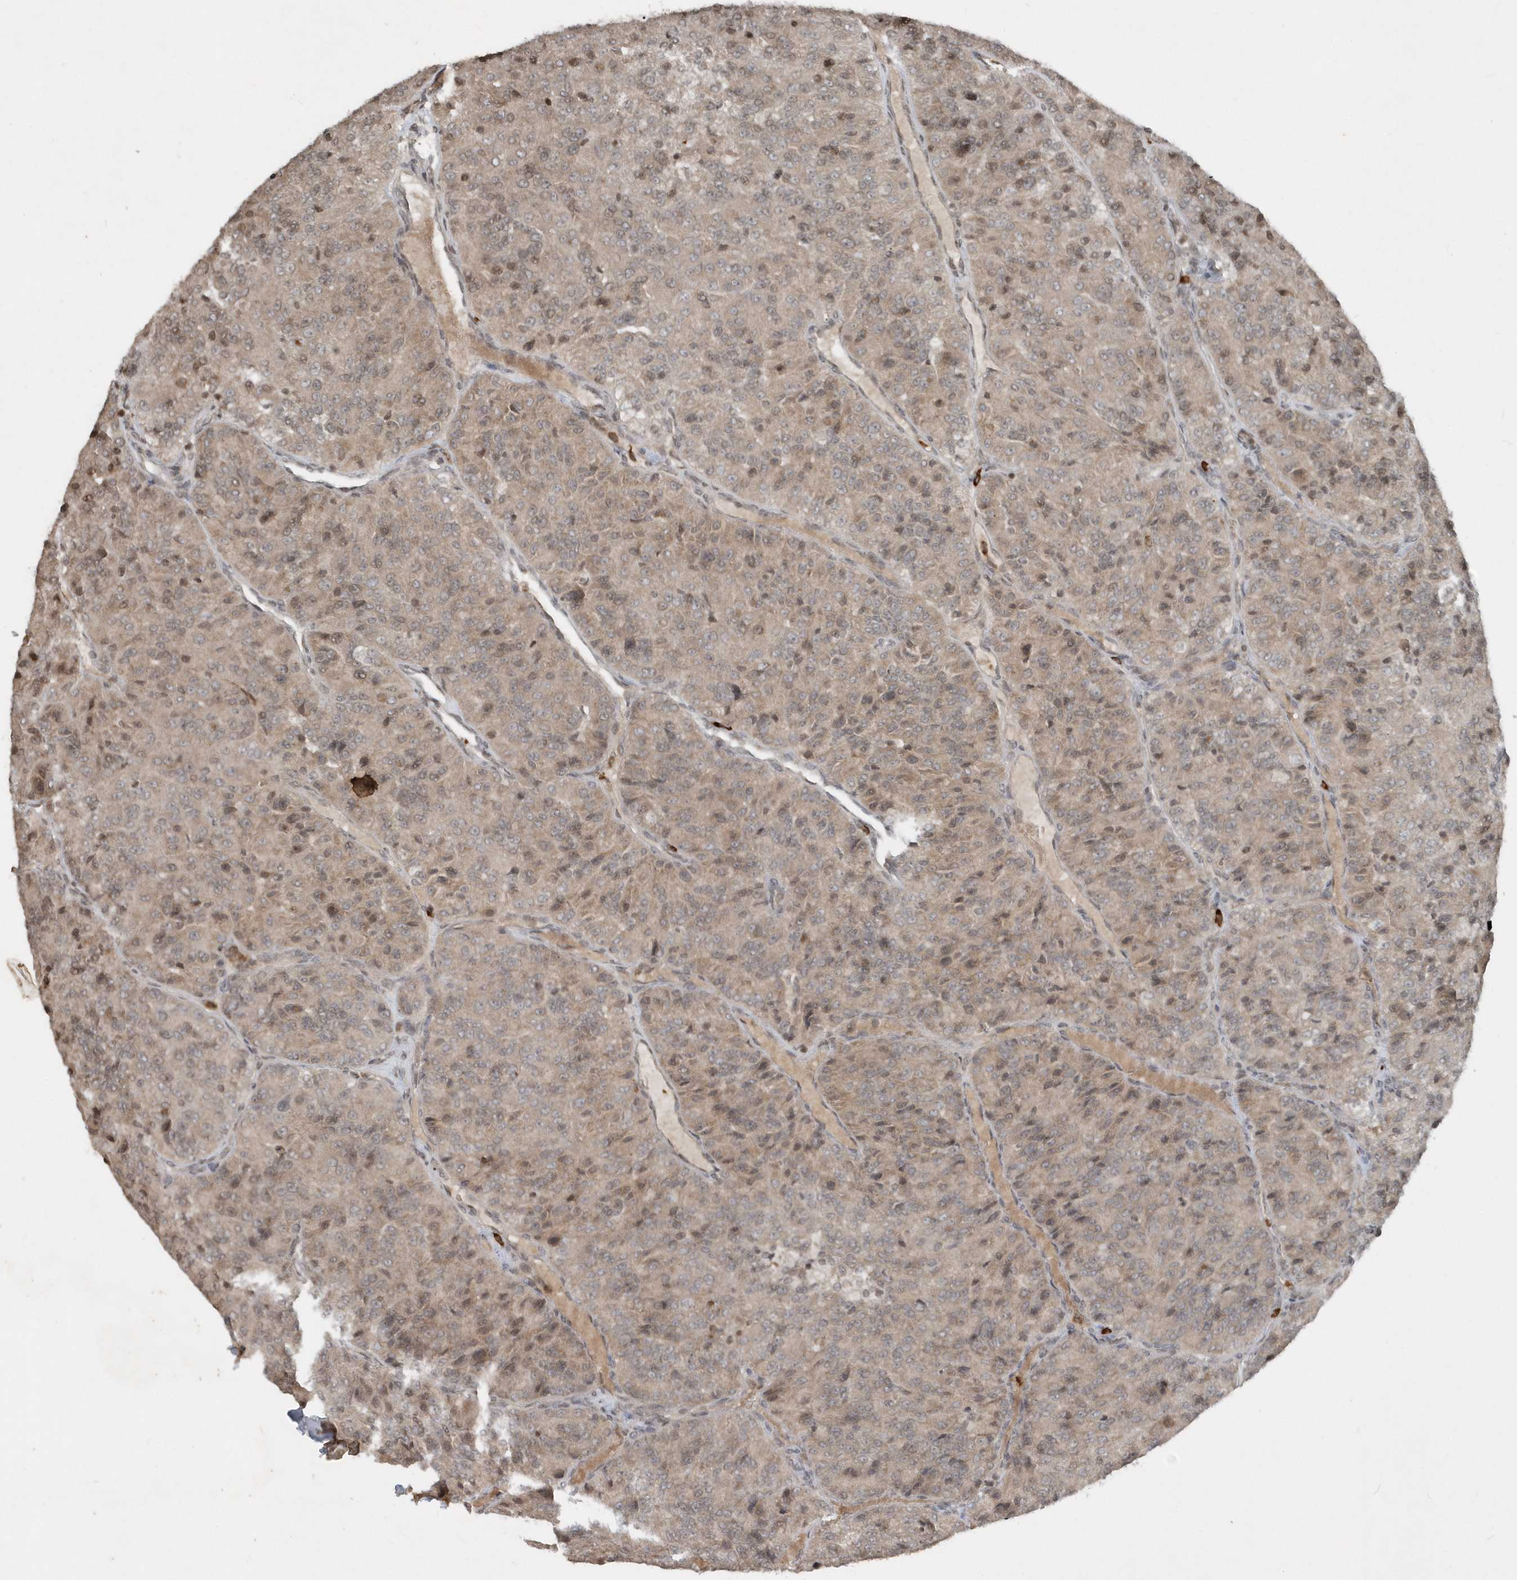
{"staining": {"intensity": "weak", "quantity": ">75%", "location": "cytoplasmic/membranous,nuclear"}, "tissue": "renal cancer", "cell_type": "Tumor cells", "image_type": "cancer", "snomed": [{"axis": "morphology", "description": "Adenocarcinoma, NOS"}, {"axis": "topography", "description": "Kidney"}], "caption": "Tumor cells show weak cytoplasmic/membranous and nuclear positivity in approximately >75% of cells in renal cancer (adenocarcinoma). (DAB IHC, brown staining for protein, blue staining for nuclei).", "gene": "EIF2B1", "patient": {"sex": "female", "age": 63}}